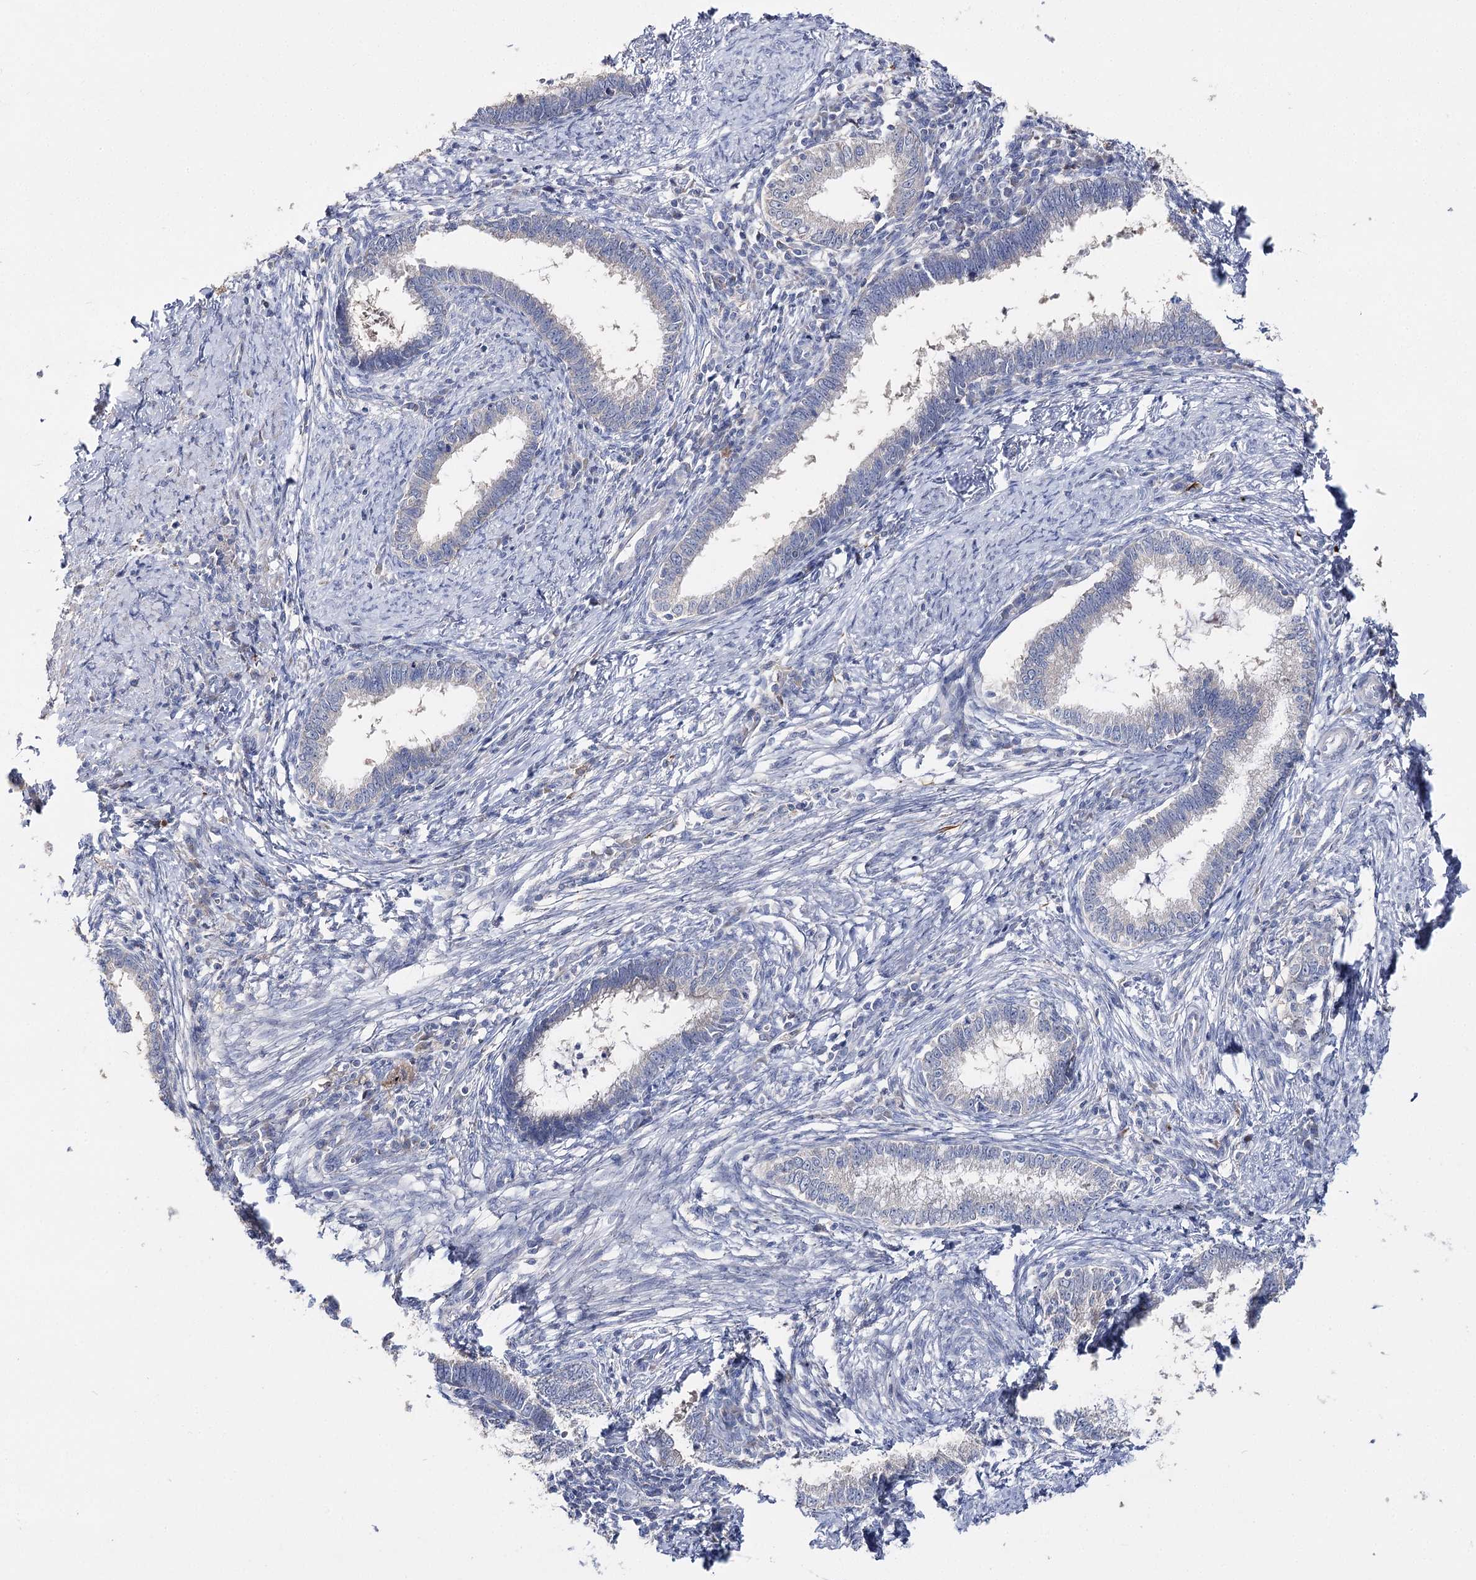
{"staining": {"intensity": "negative", "quantity": "none", "location": "none"}, "tissue": "cervical cancer", "cell_type": "Tumor cells", "image_type": "cancer", "snomed": [{"axis": "morphology", "description": "Adenocarcinoma, NOS"}, {"axis": "topography", "description": "Cervix"}], "caption": "A high-resolution histopathology image shows immunohistochemistry (IHC) staining of cervical cancer, which reveals no significant staining in tumor cells.", "gene": "NRAP", "patient": {"sex": "female", "age": 36}}